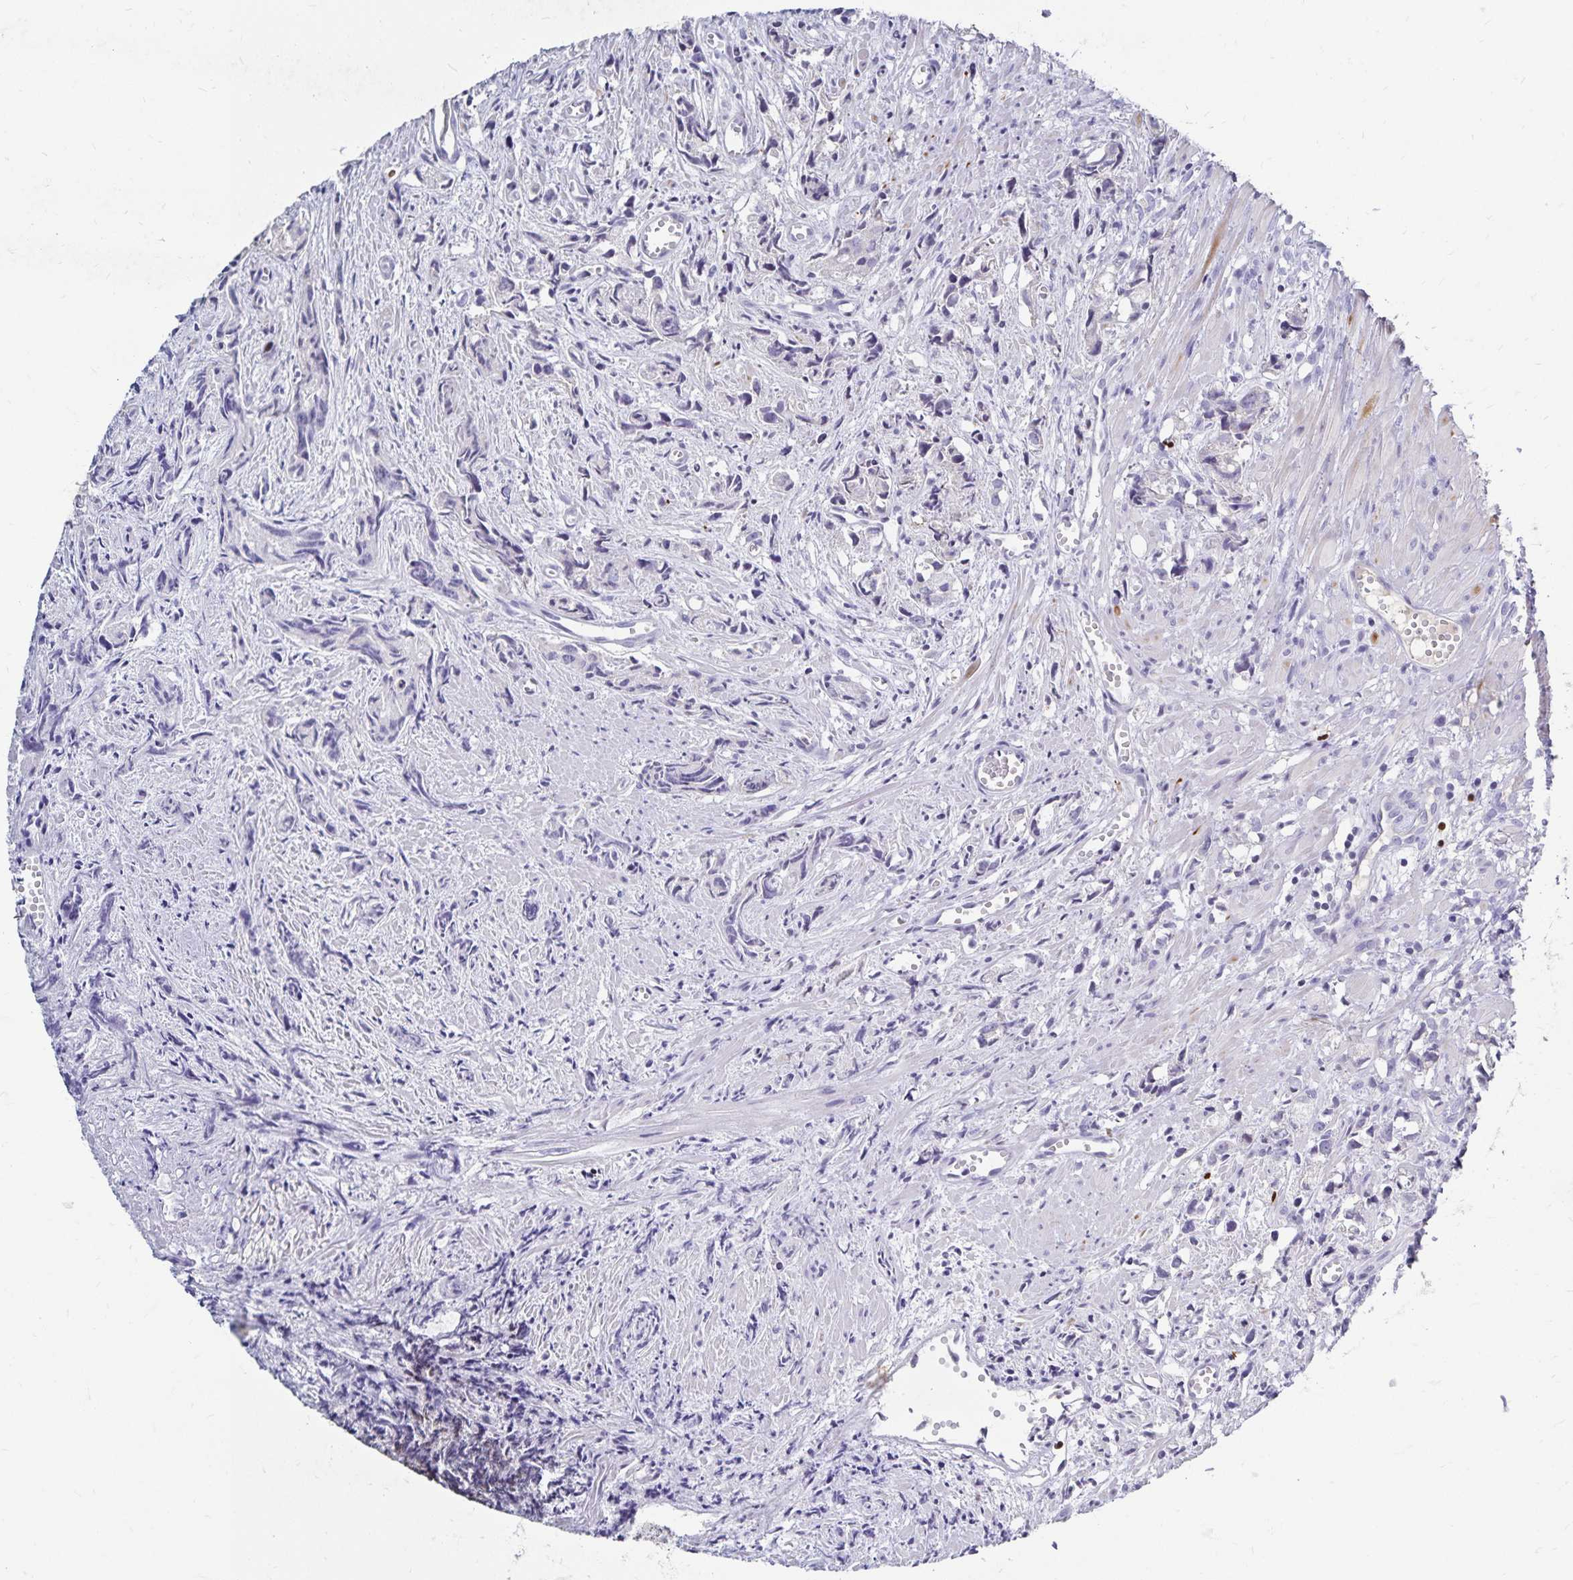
{"staining": {"intensity": "negative", "quantity": "none", "location": "none"}, "tissue": "prostate cancer", "cell_type": "Tumor cells", "image_type": "cancer", "snomed": [{"axis": "morphology", "description": "Adenocarcinoma, High grade"}, {"axis": "topography", "description": "Prostate"}], "caption": "Protein analysis of high-grade adenocarcinoma (prostate) reveals no significant staining in tumor cells.", "gene": "PAX5", "patient": {"sex": "male", "age": 58}}